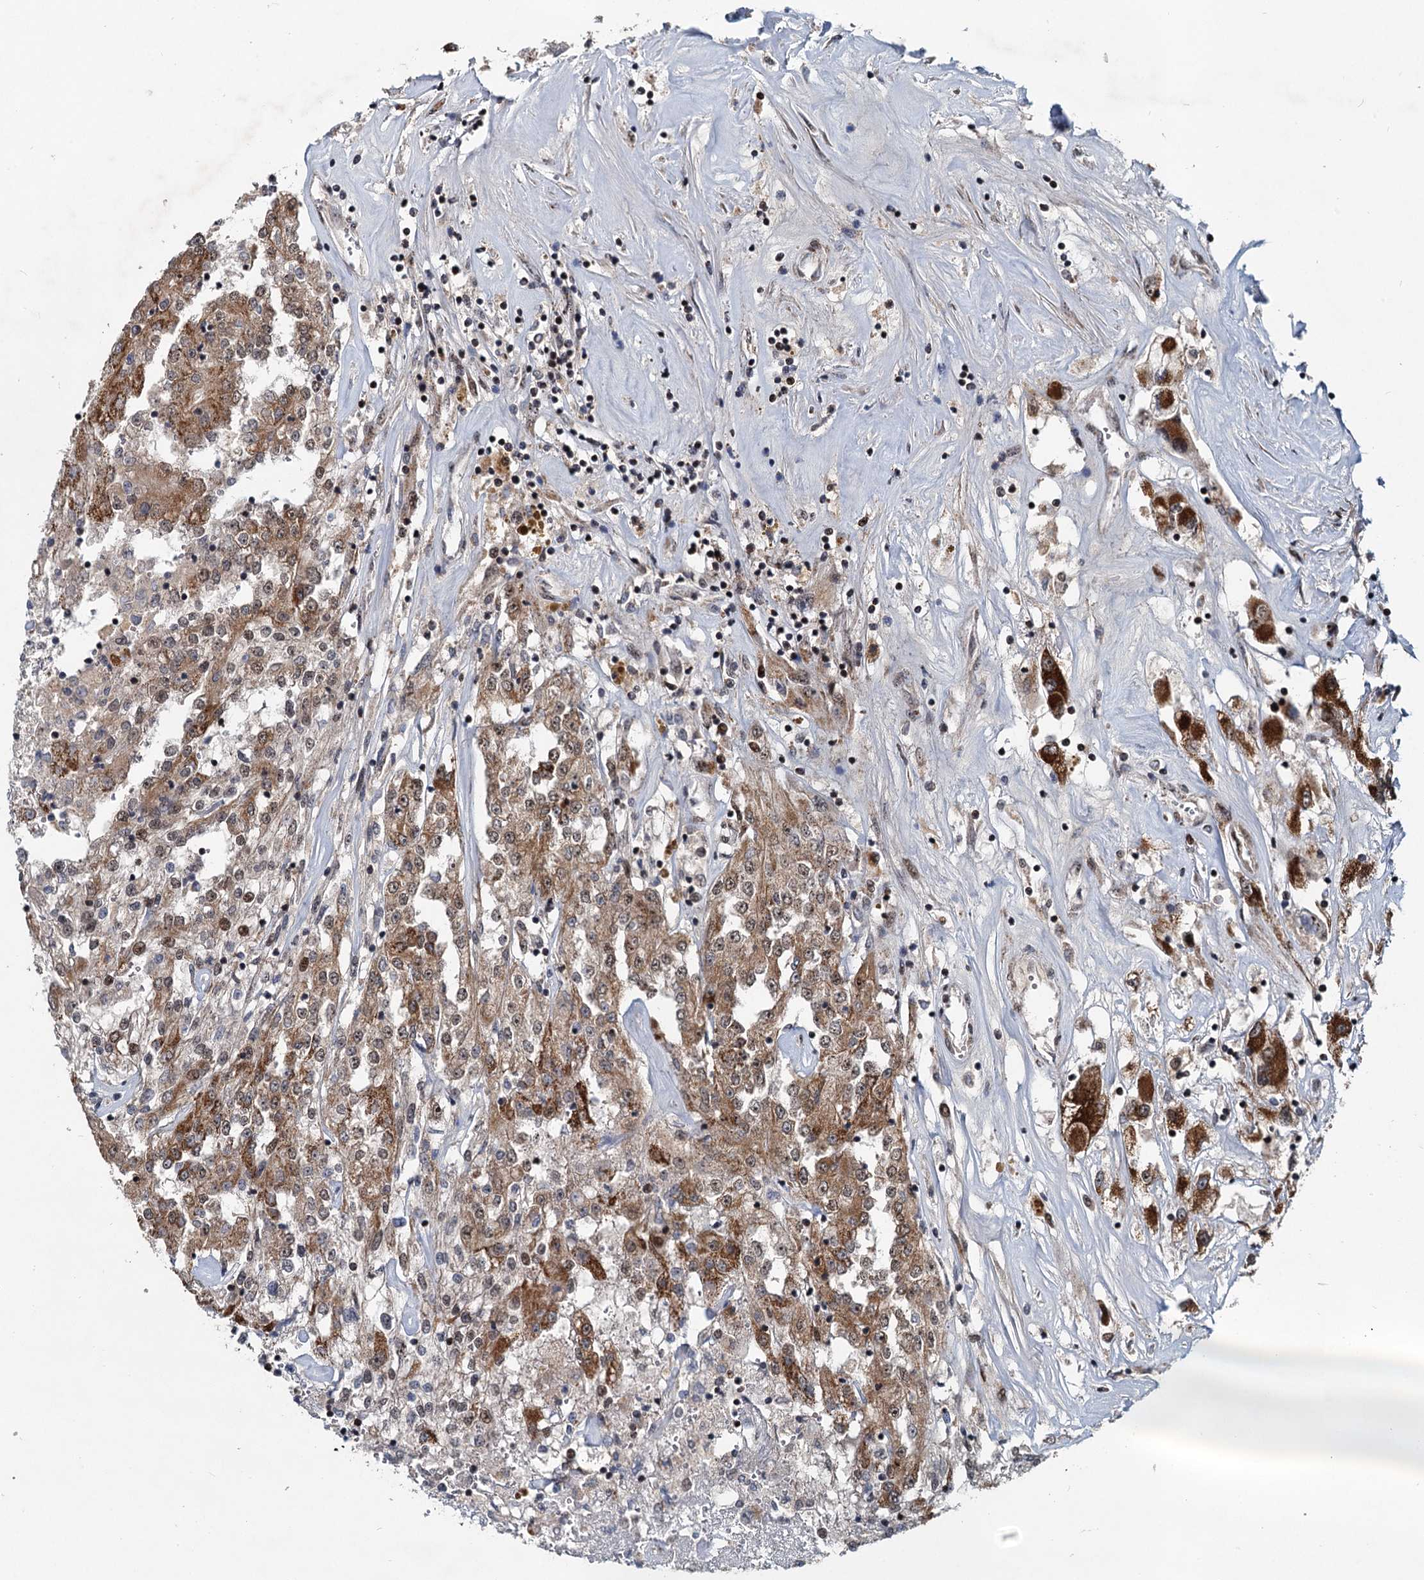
{"staining": {"intensity": "moderate", "quantity": ">75%", "location": "cytoplasmic/membranous"}, "tissue": "renal cancer", "cell_type": "Tumor cells", "image_type": "cancer", "snomed": [{"axis": "morphology", "description": "Adenocarcinoma, NOS"}, {"axis": "topography", "description": "Kidney"}], "caption": "There is medium levels of moderate cytoplasmic/membranous expression in tumor cells of adenocarcinoma (renal), as demonstrated by immunohistochemical staining (brown color).", "gene": "RITA1", "patient": {"sex": "female", "age": 52}}